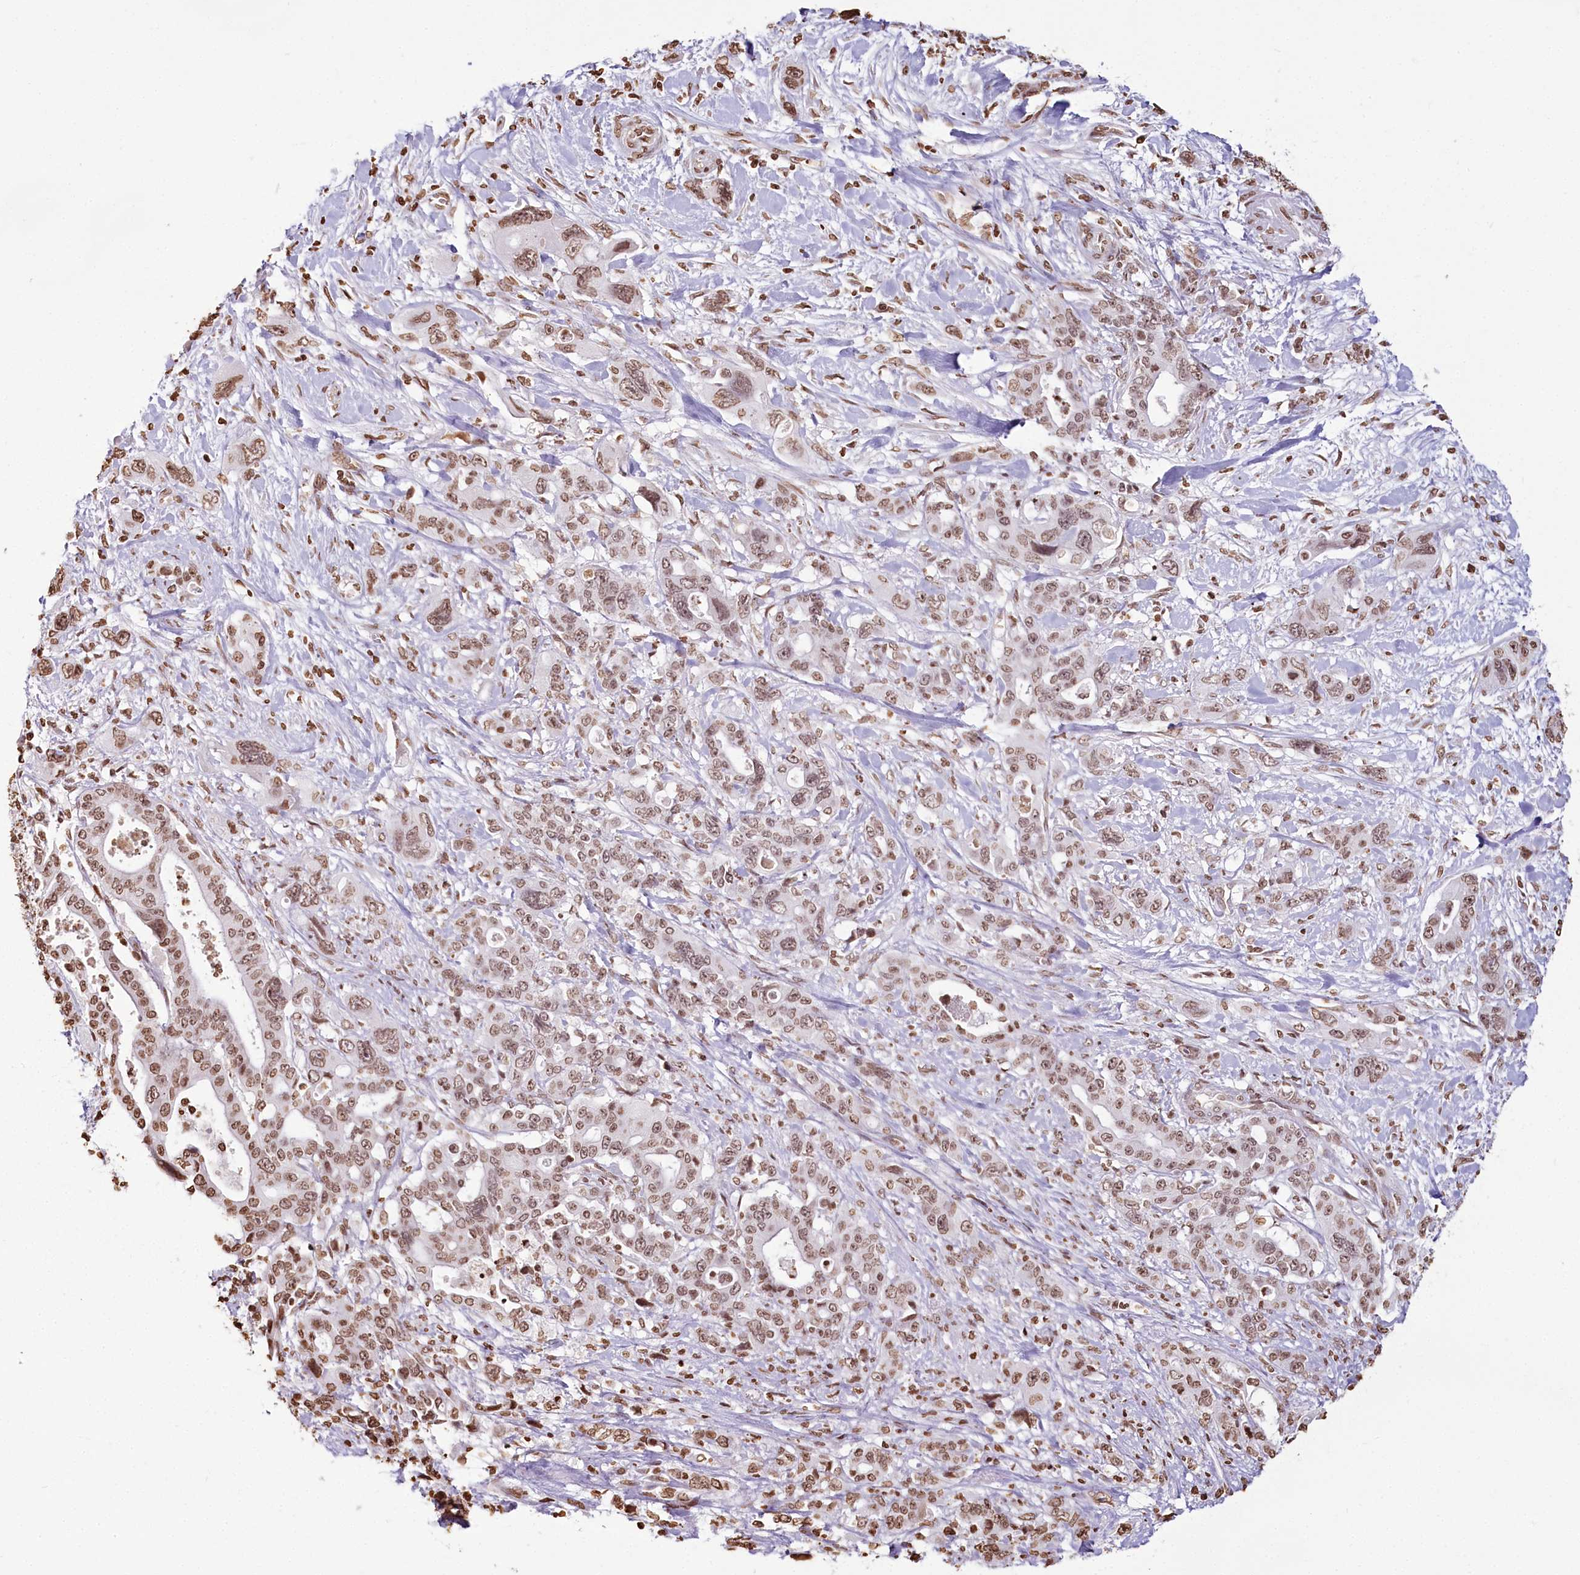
{"staining": {"intensity": "moderate", "quantity": ">75%", "location": "nuclear"}, "tissue": "pancreatic cancer", "cell_type": "Tumor cells", "image_type": "cancer", "snomed": [{"axis": "morphology", "description": "Adenocarcinoma, NOS"}, {"axis": "topography", "description": "Pancreas"}], "caption": "The histopathology image exhibits staining of pancreatic cancer, revealing moderate nuclear protein staining (brown color) within tumor cells.", "gene": "FAM13A", "patient": {"sex": "male", "age": 46}}